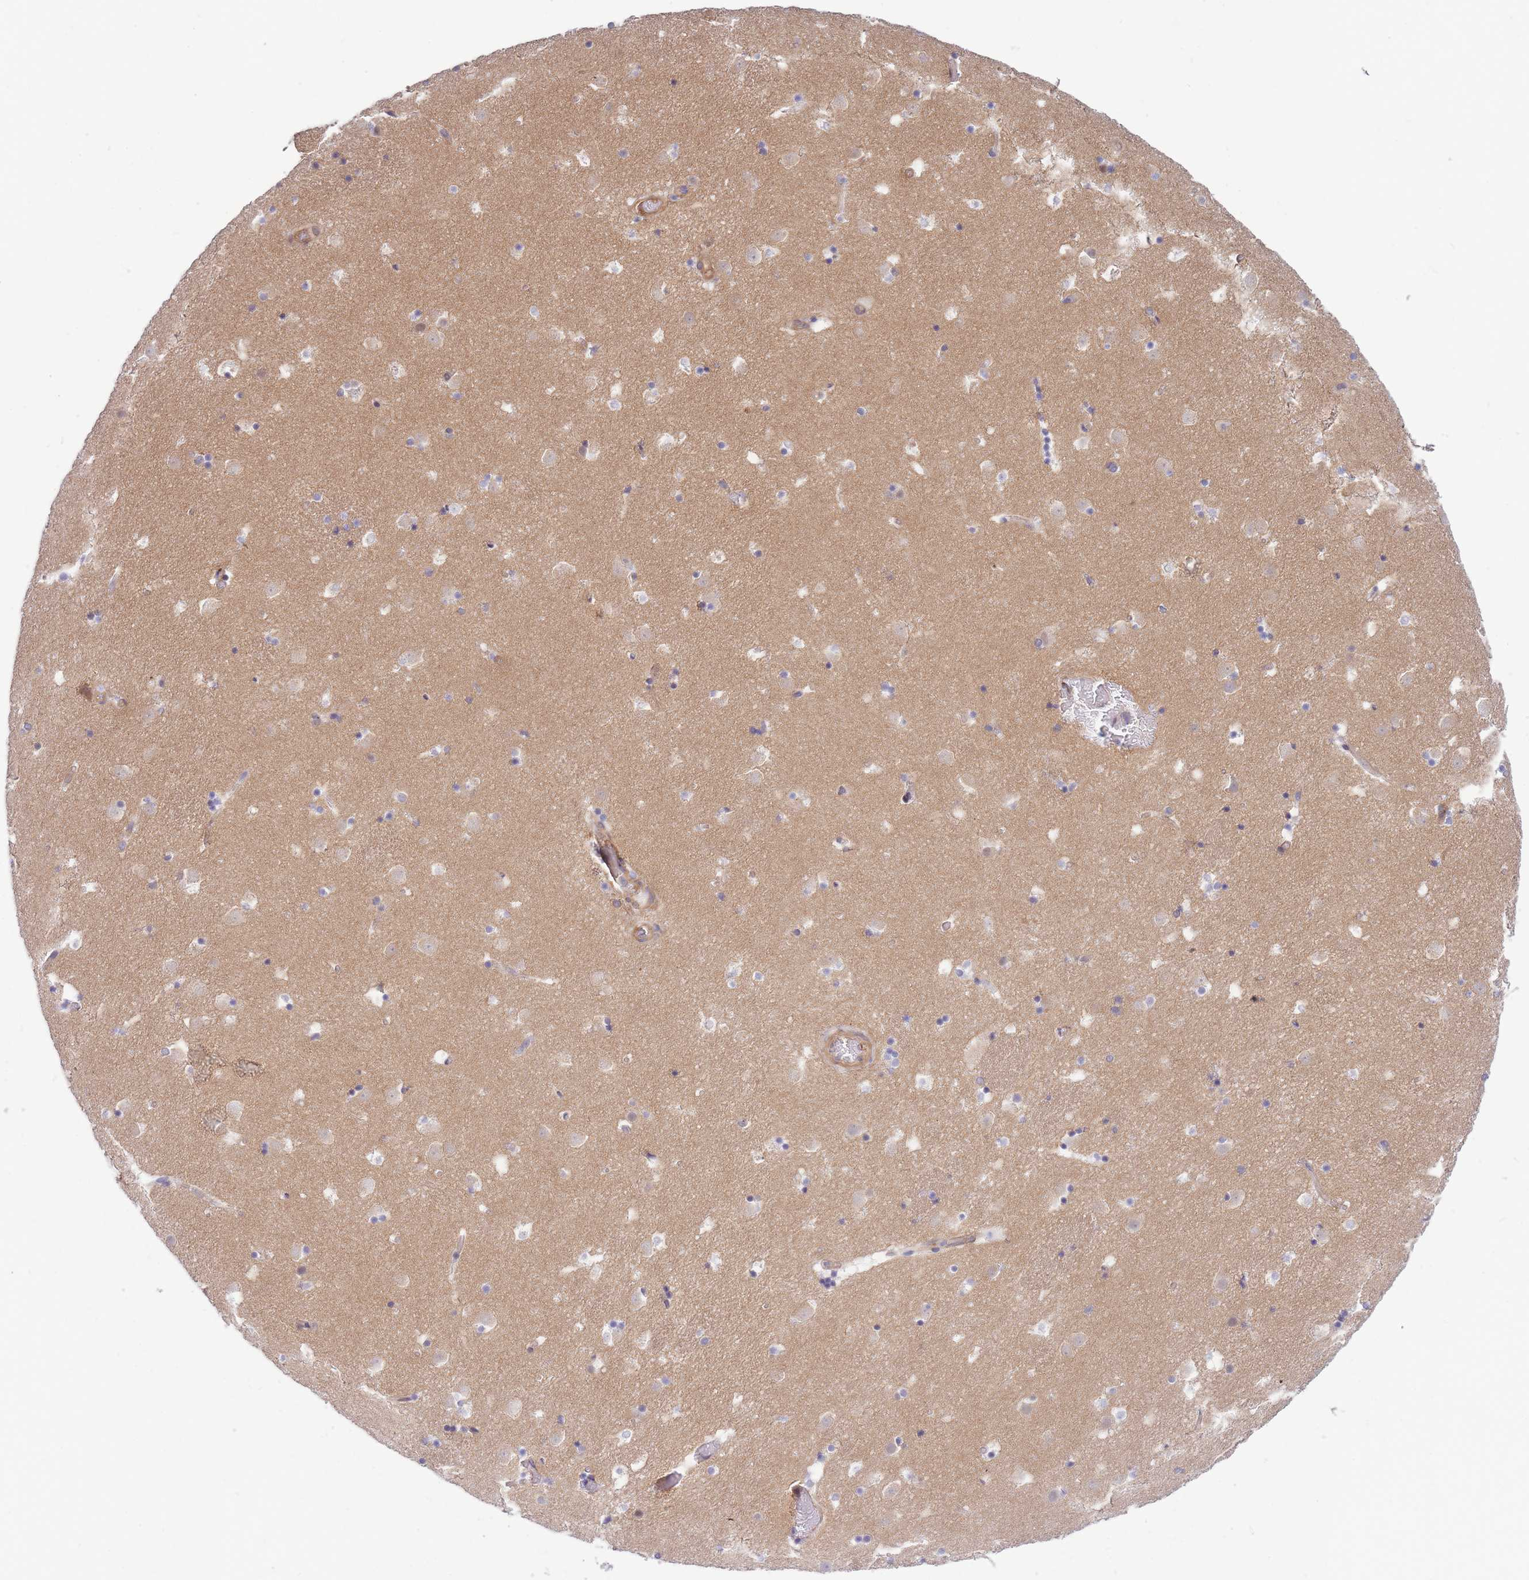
{"staining": {"intensity": "negative", "quantity": "none", "location": "none"}, "tissue": "caudate", "cell_type": "Glial cells", "image_type": "normal", "snomed": [{"axis": "morphology", "description": "Normal tissue, NOS"}, {"axis": "topography", "description": "Lateral ventricle wall"}], "caption": "Glial cells show no significant staining in benign caudate.", "gene": "APOL4", "patient": {"sex": "male", "age": 25}}